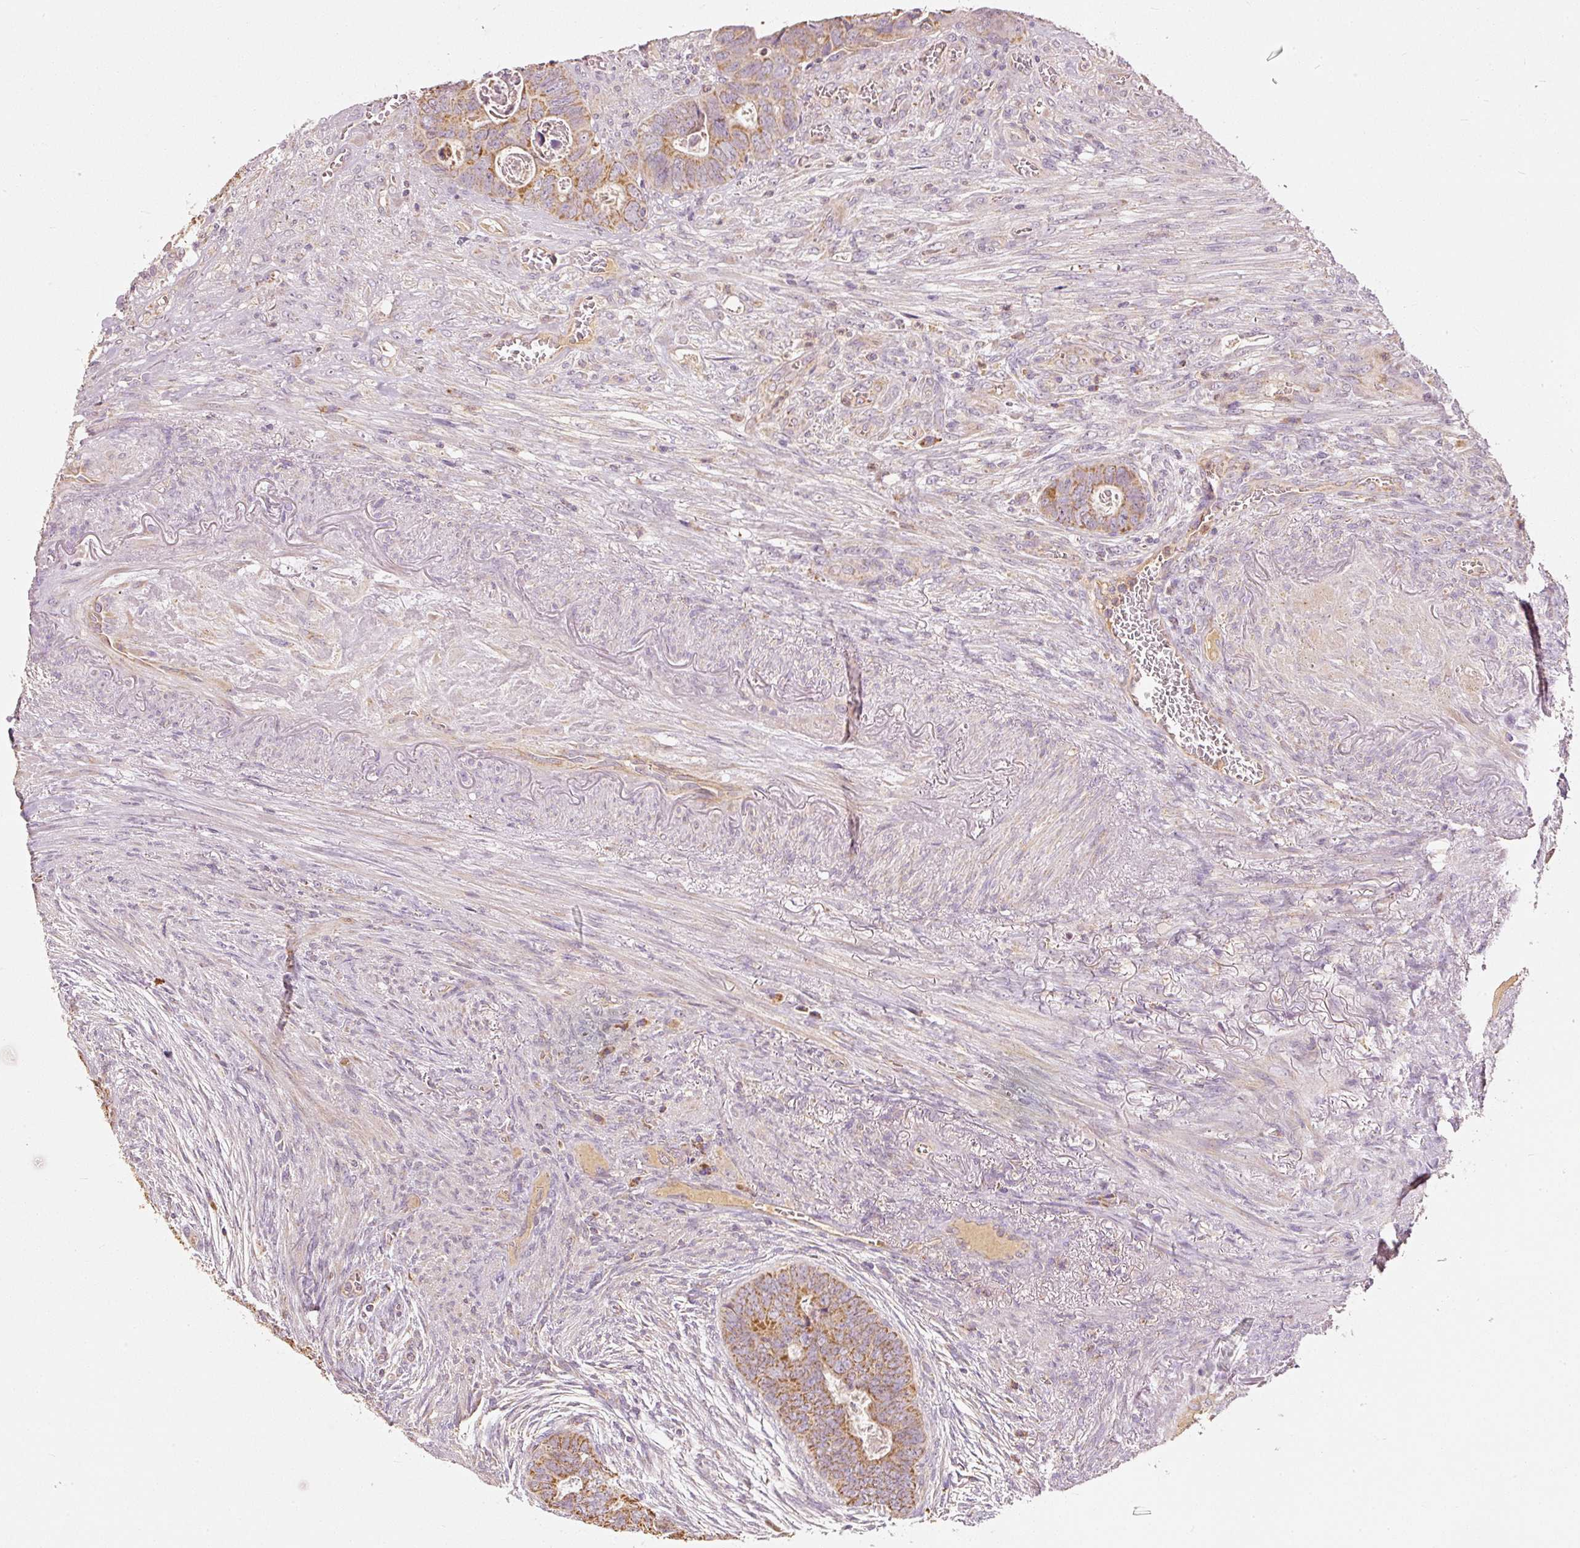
{"staining": {"intensity": "moderate", "quantity": ">75%", "location": "cytoplasmic/membranous"}, "tissue": "colorectal cancer", "cell_type": "Tumor cells", "image_type": "cancer", "snomed": [{"axis": "morphology", "description": "Adenocarcinoma, NOS"}, {"axis": "topography", "description": "Rectum"}], "caption": "High-magnification brightfield microscopy of colorectal adenocarcinoma stained with DAB (3,3'-diaminobenzidine) (brown) and counterstained with hematoxylin (blue). tumor cells exhibit moderate cytoplasmic/membranous expression is identified in about>75% of cells. (DAB (3,3'-diaminobenzidine) IHC with brightfield microscopy, high magnification).", "gene": "PSENEN", "patient": {"sex": "female", "age": 78}}